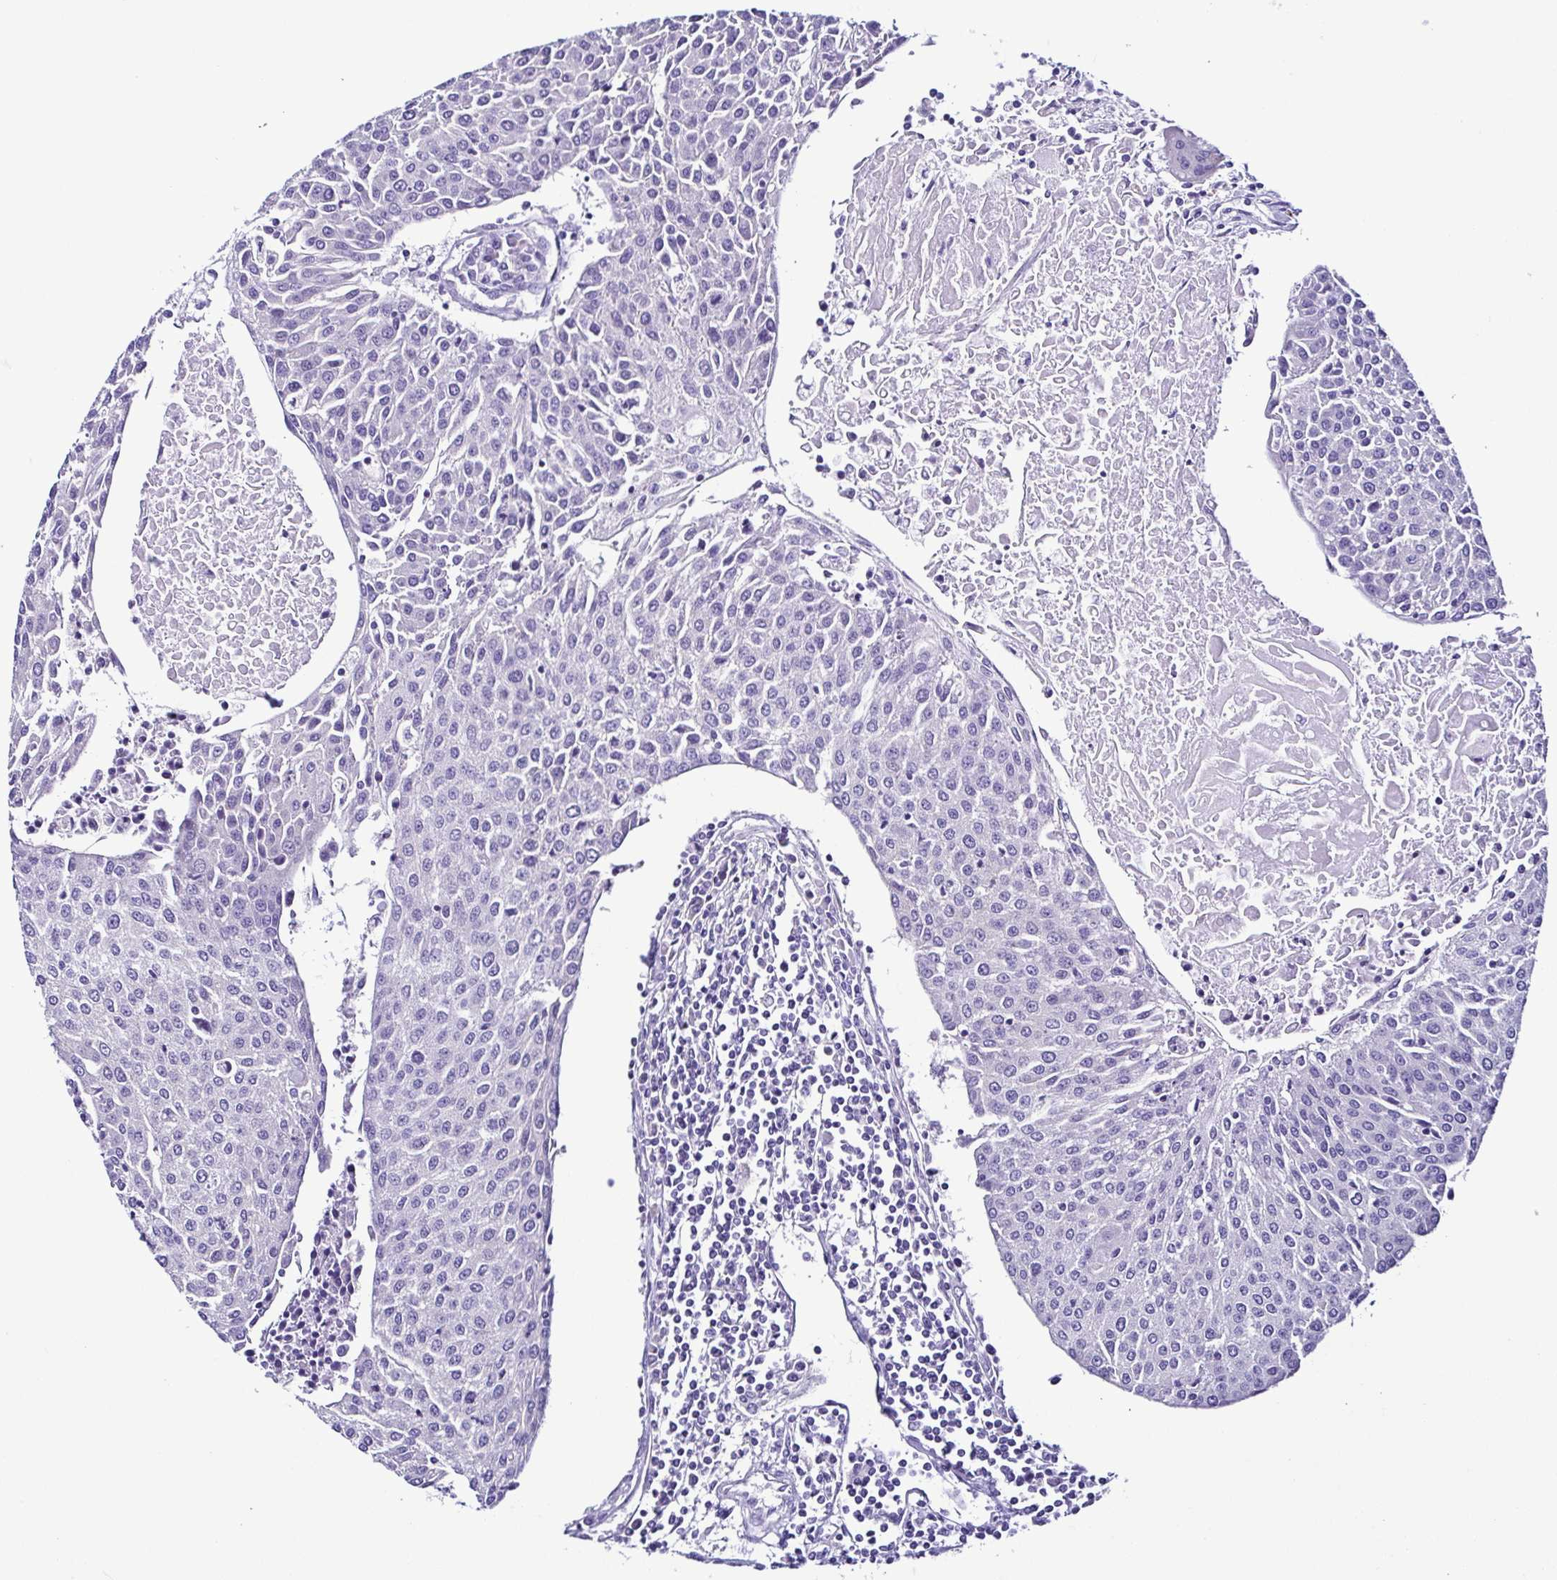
{"staining": {"intensity": "negative", "quantity": "none", "location": "none"}, "tissue": "urothelial cancer", "cell_type": "Tumor cells", "image_type": "cancer", "snomed": [{"axis": "morphology", "description": "Urothelial carcinoma, High grade"}, {"axis": "topography", "description": "Urinary bladder"}], "caption": "Immunohistochemical staining of human urothelial cancer demonstrates no significant staining in tumor cells.", "gene": "SRL", "patient": {"sex": "female", "age": 85}}